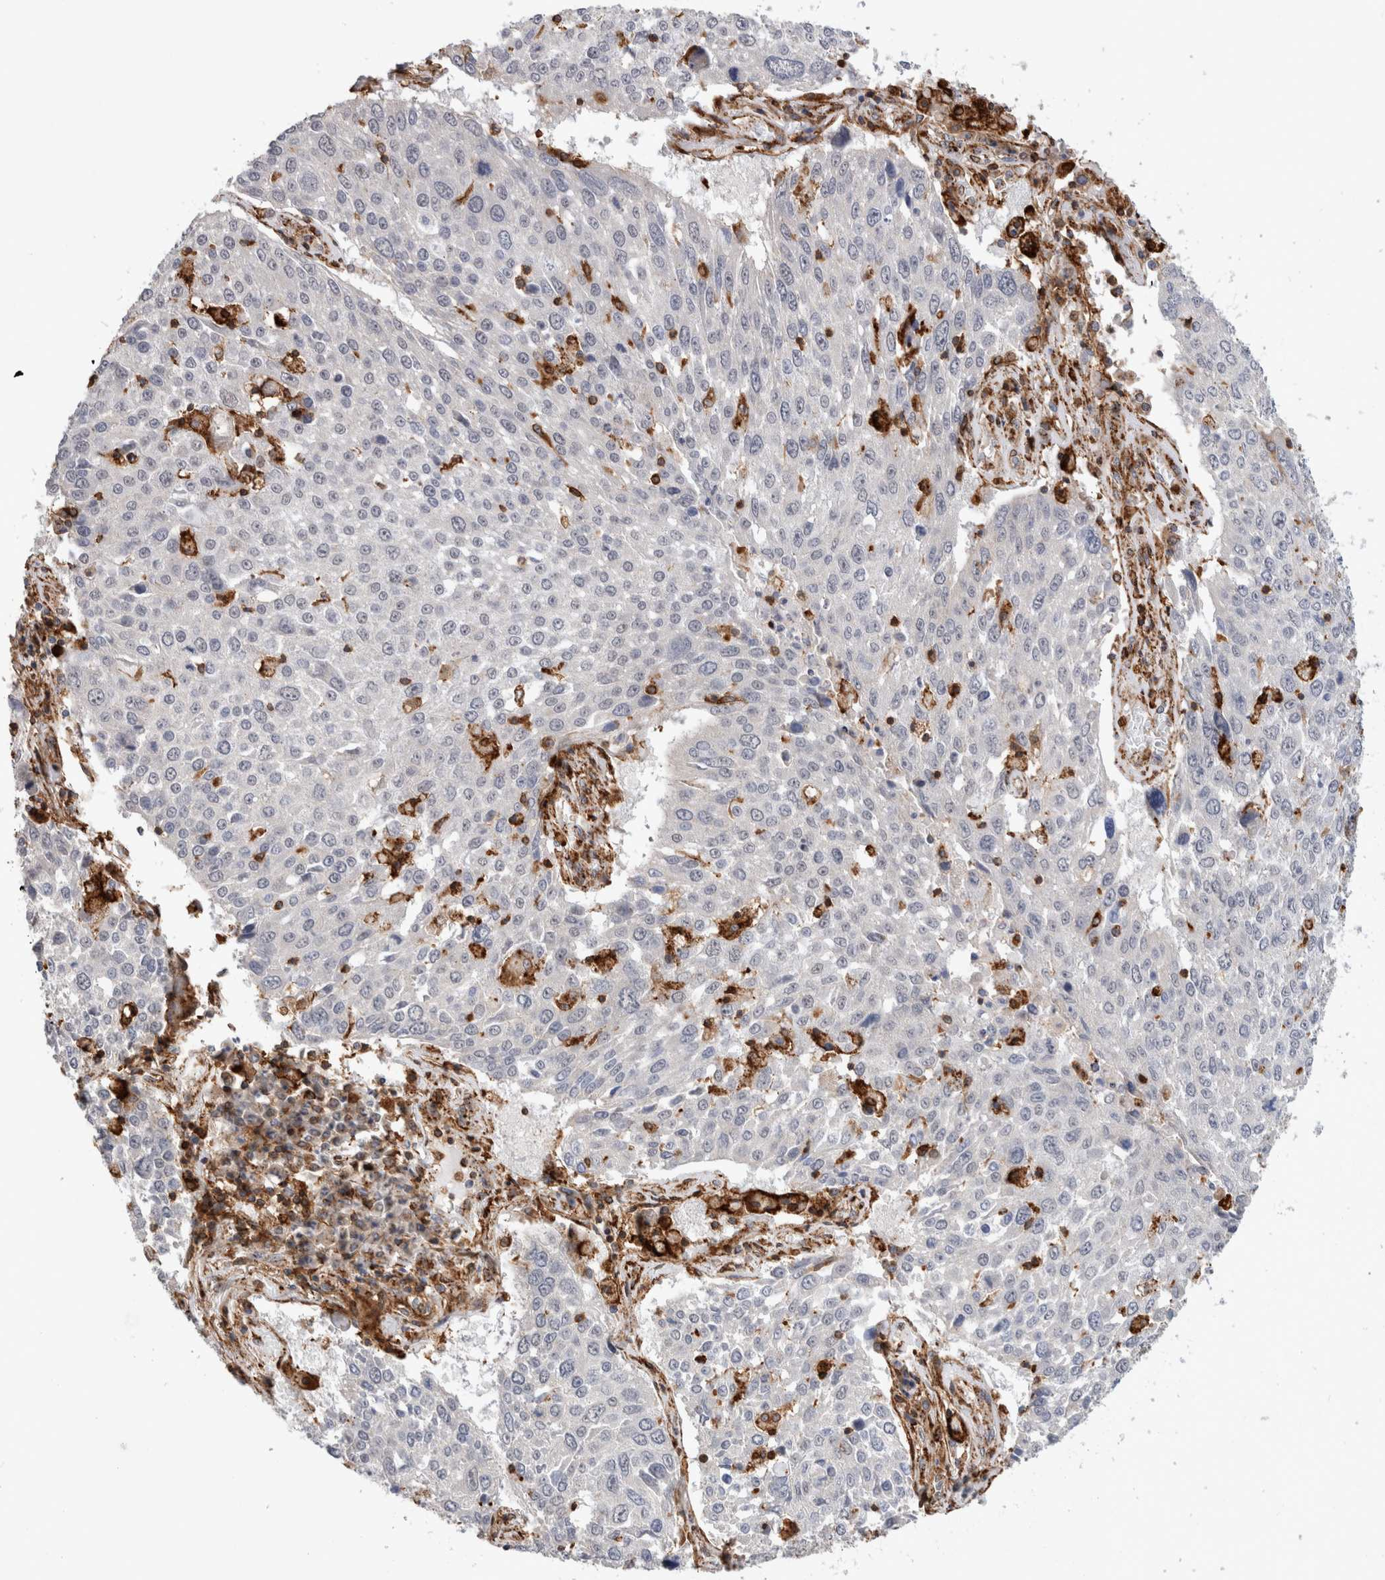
{"staining": {"intensity": "negative", "quantity": "none", "location": "none"}, "tissue": "lung cancer", "cell_type": "Tumor cells", "image_type": "cancer", "snomed": [{"axis": "morphology", "description": "Squamous cell carcinoma, NOS"}, {"axis": "topography", "description": "Lung"}], "caption": "This image is of lung squamous cell carcinoma stained with immunohistochemistry to label a protein in brown with the nuclei are counter-stained blue. There is no staining in tumor cells.", "gene": "CCDC88B", "patient": {"sex": "male", "age": 65}}